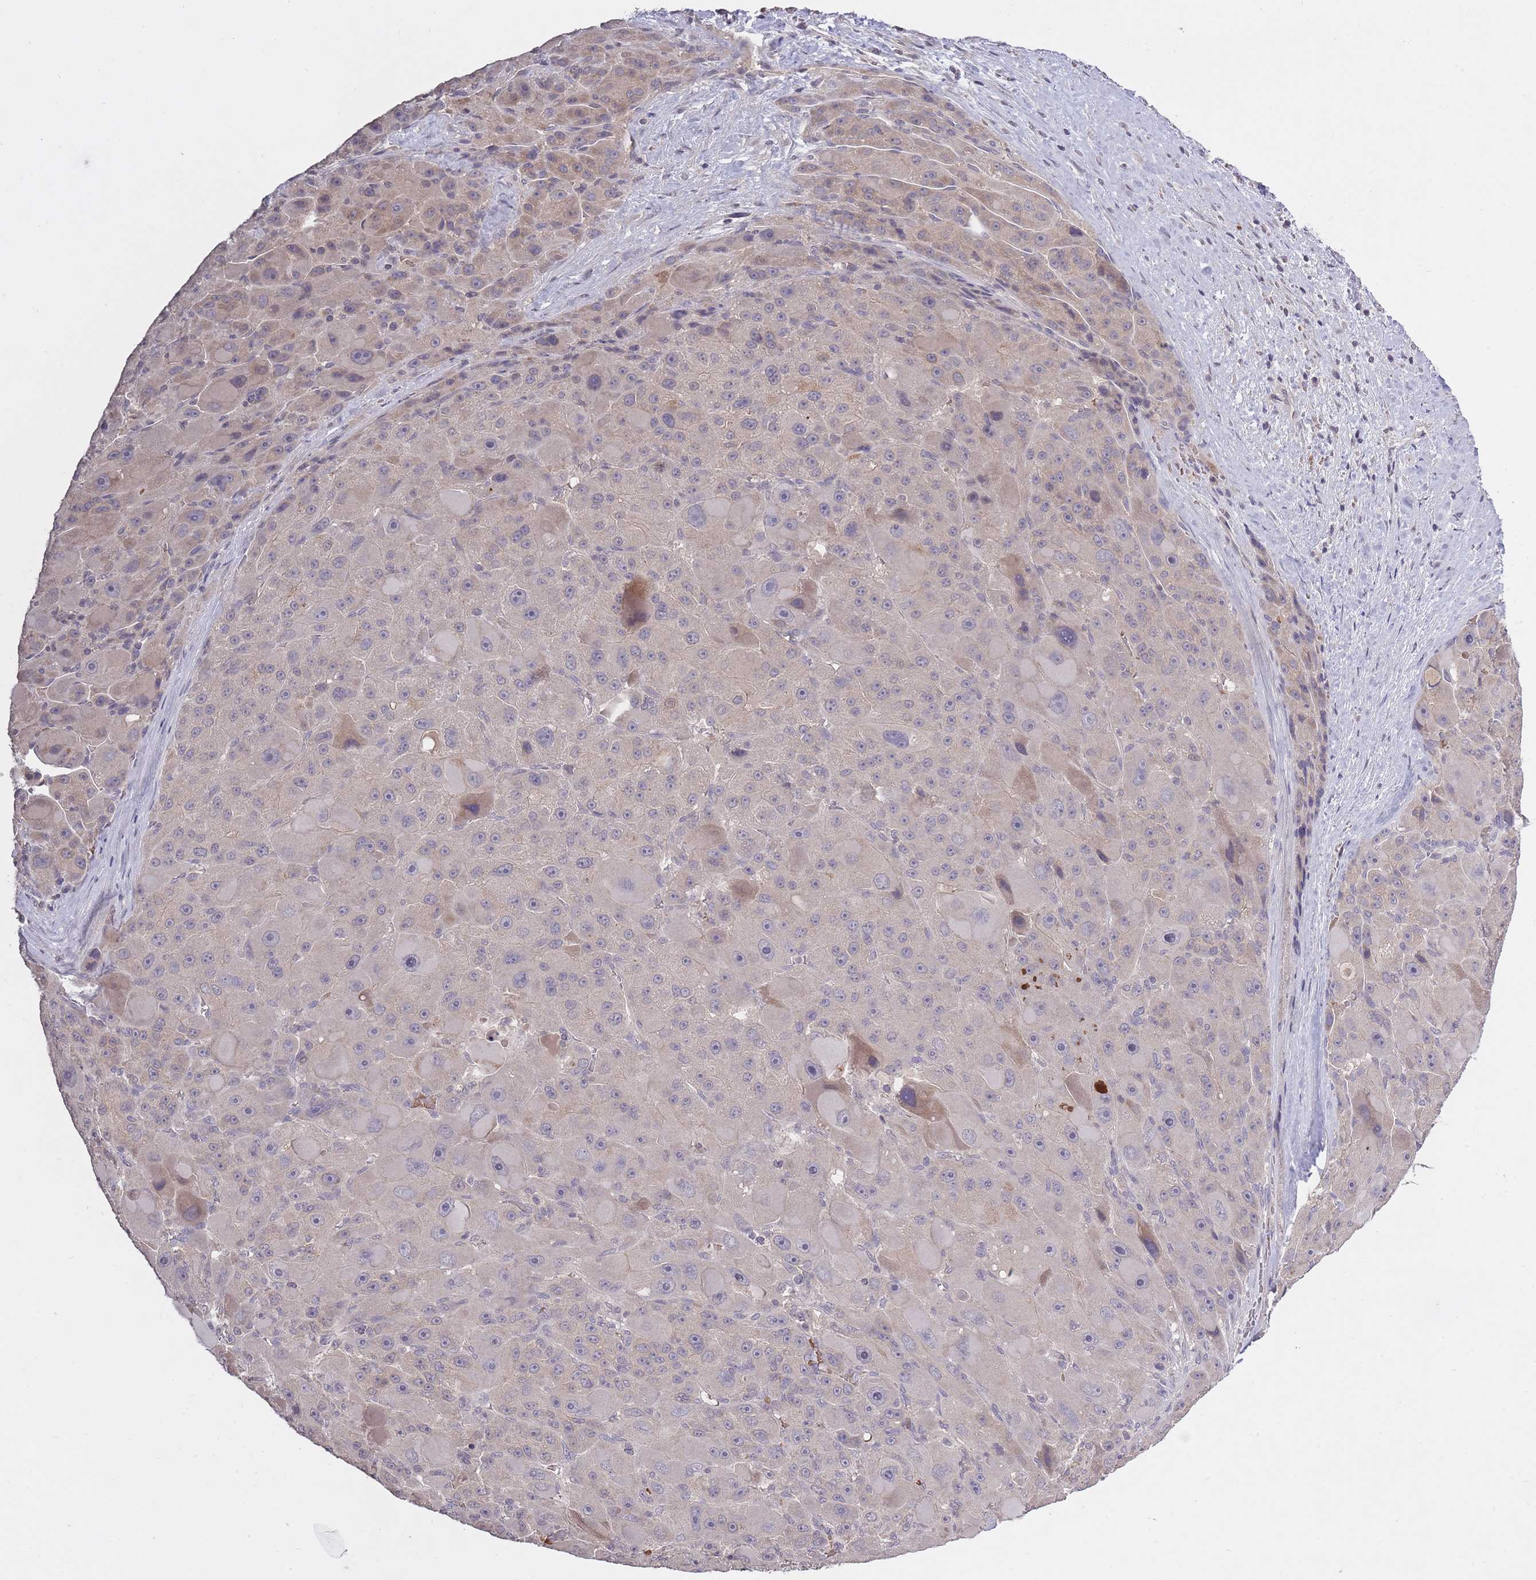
{"staining": {"intensity": "weak", "quantity": "<25%", "location": "cytoplasmic/membranous"}, "tissue": "liver cancer", "cell_type": "Tumor cells", "image_type": "cancer", "snomed": [{"axis": "morphology", "description": "Carcinoma, Hepatocellular, NOS"}, {"axis": "topography", "description": "Liver"}], "caption": "The IHC photomicrograph has no significant expression in tumor cells of liver hepatocellular carcinoma tissue. (Brightfield microscopy of DAB immunohistochemistry (IHC) at high magnification).", "gene": "ADCYAP1R1", "patient": {"sex": "male", "age": 76}}